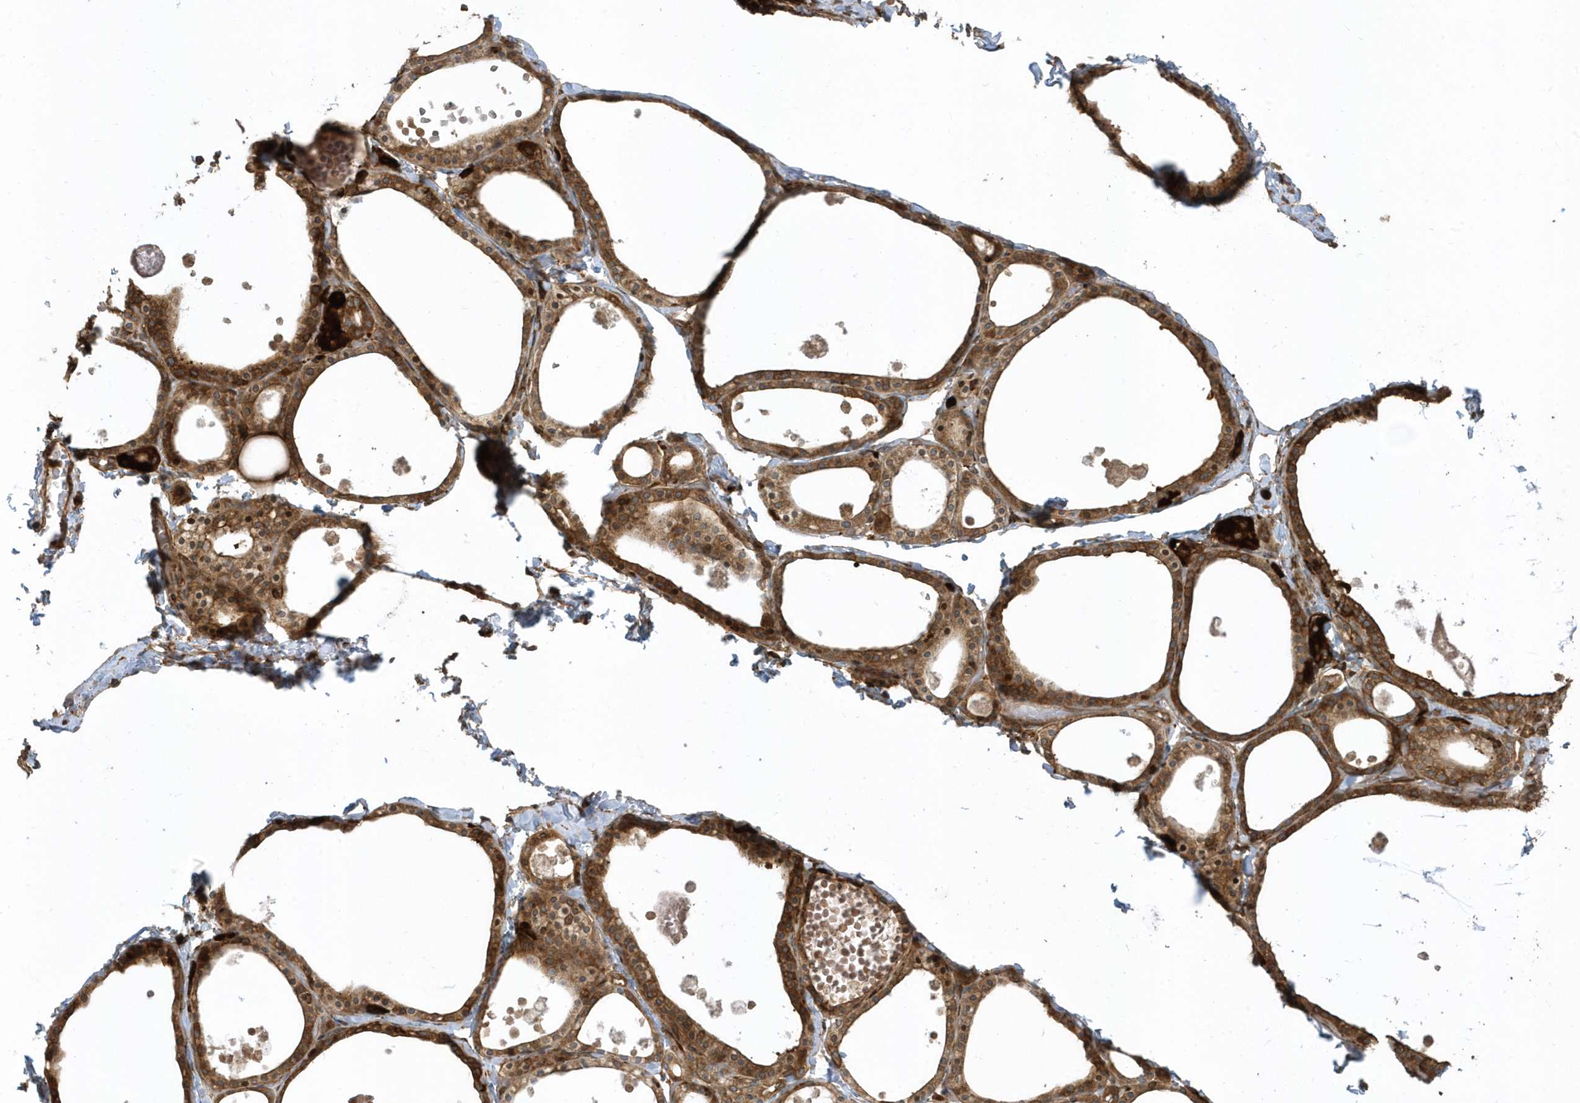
{"staining": {"intensity": "strong", "quantity": ">75%", "location": "cytoplasmic/membranous"}, "tissue": "thyroid gland", "cell_type": "Glandular cells", "image_type": "normal", "snomed": [{"axis": "morphology", "description": "Normal tissue, NOS"}, {"axis": "topography", "description": "Thyroid gland"}], "caption": "DAB (3,3'-diaminobenzidine) immunohistochemical staining of normal human thyroid gland demonstrates strong cytoplasmic/membranous protein expression in approximately >75% of glandular cells. (brown staining indicates protein expression, while blue staining denotes nuclei).", "gene": "CLCN6", "patient": {"sex": "male", "age": 56}}